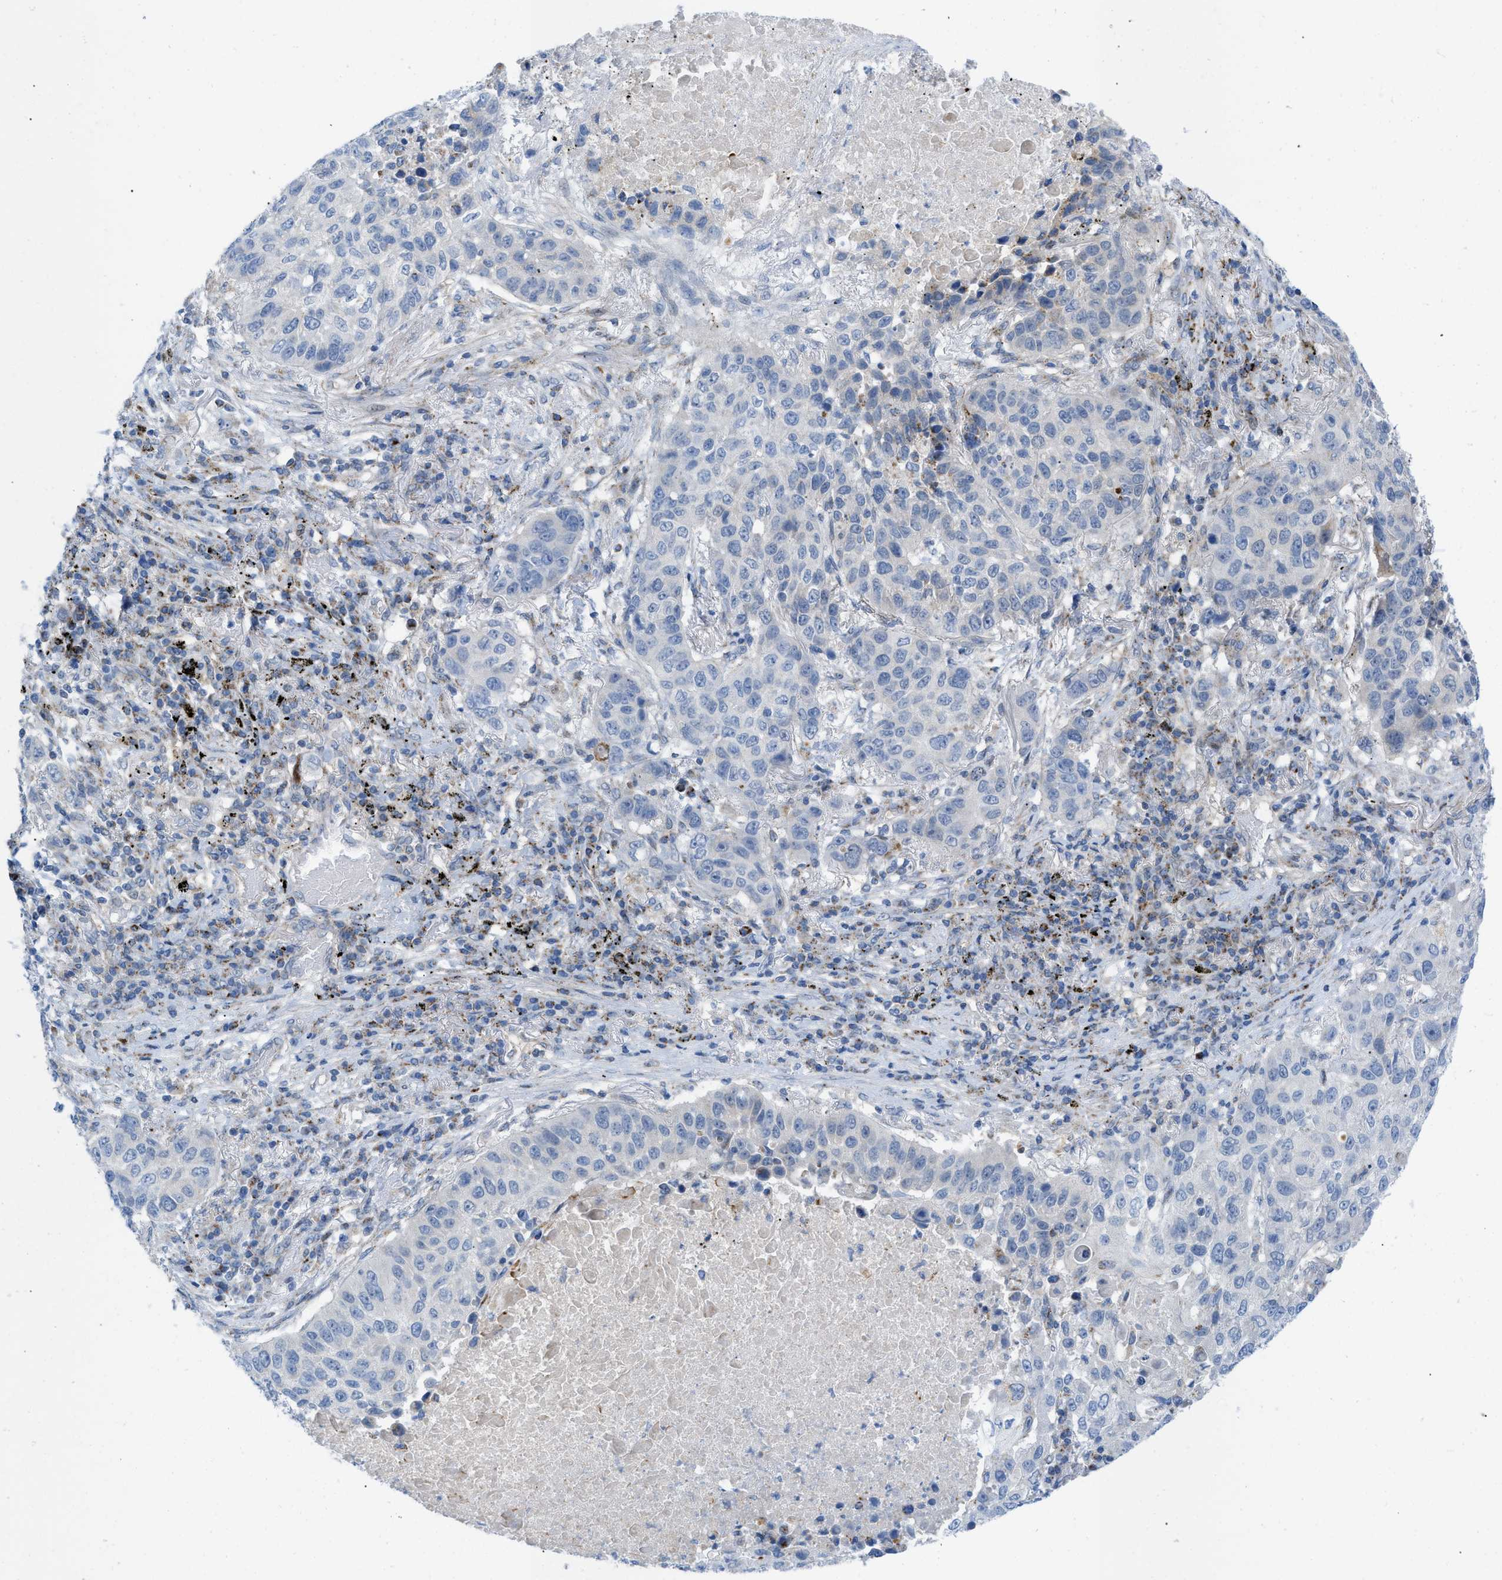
{"staining": {"intensity": "negative", "quantity": "none", "location": "none"}, "tissue": "lung cancer", "cell_type": "Tumor cells", "image_type": "cancer", "snomed": [{"axis": "morphology", "description": "Squamous cell carcinoma, NOS"}, {"axis": "topography", "description": "Lung"}], "caption": "High magnification brightfield microscopy of lung cancer stained with DAB (3,3'-diaminobenzidine) (brown) and counterstained with hematoxylin (blue): tumor cells show no significant staining.", "gene": "RBBP9", "patient": {"sex": "male", "age": 57}}